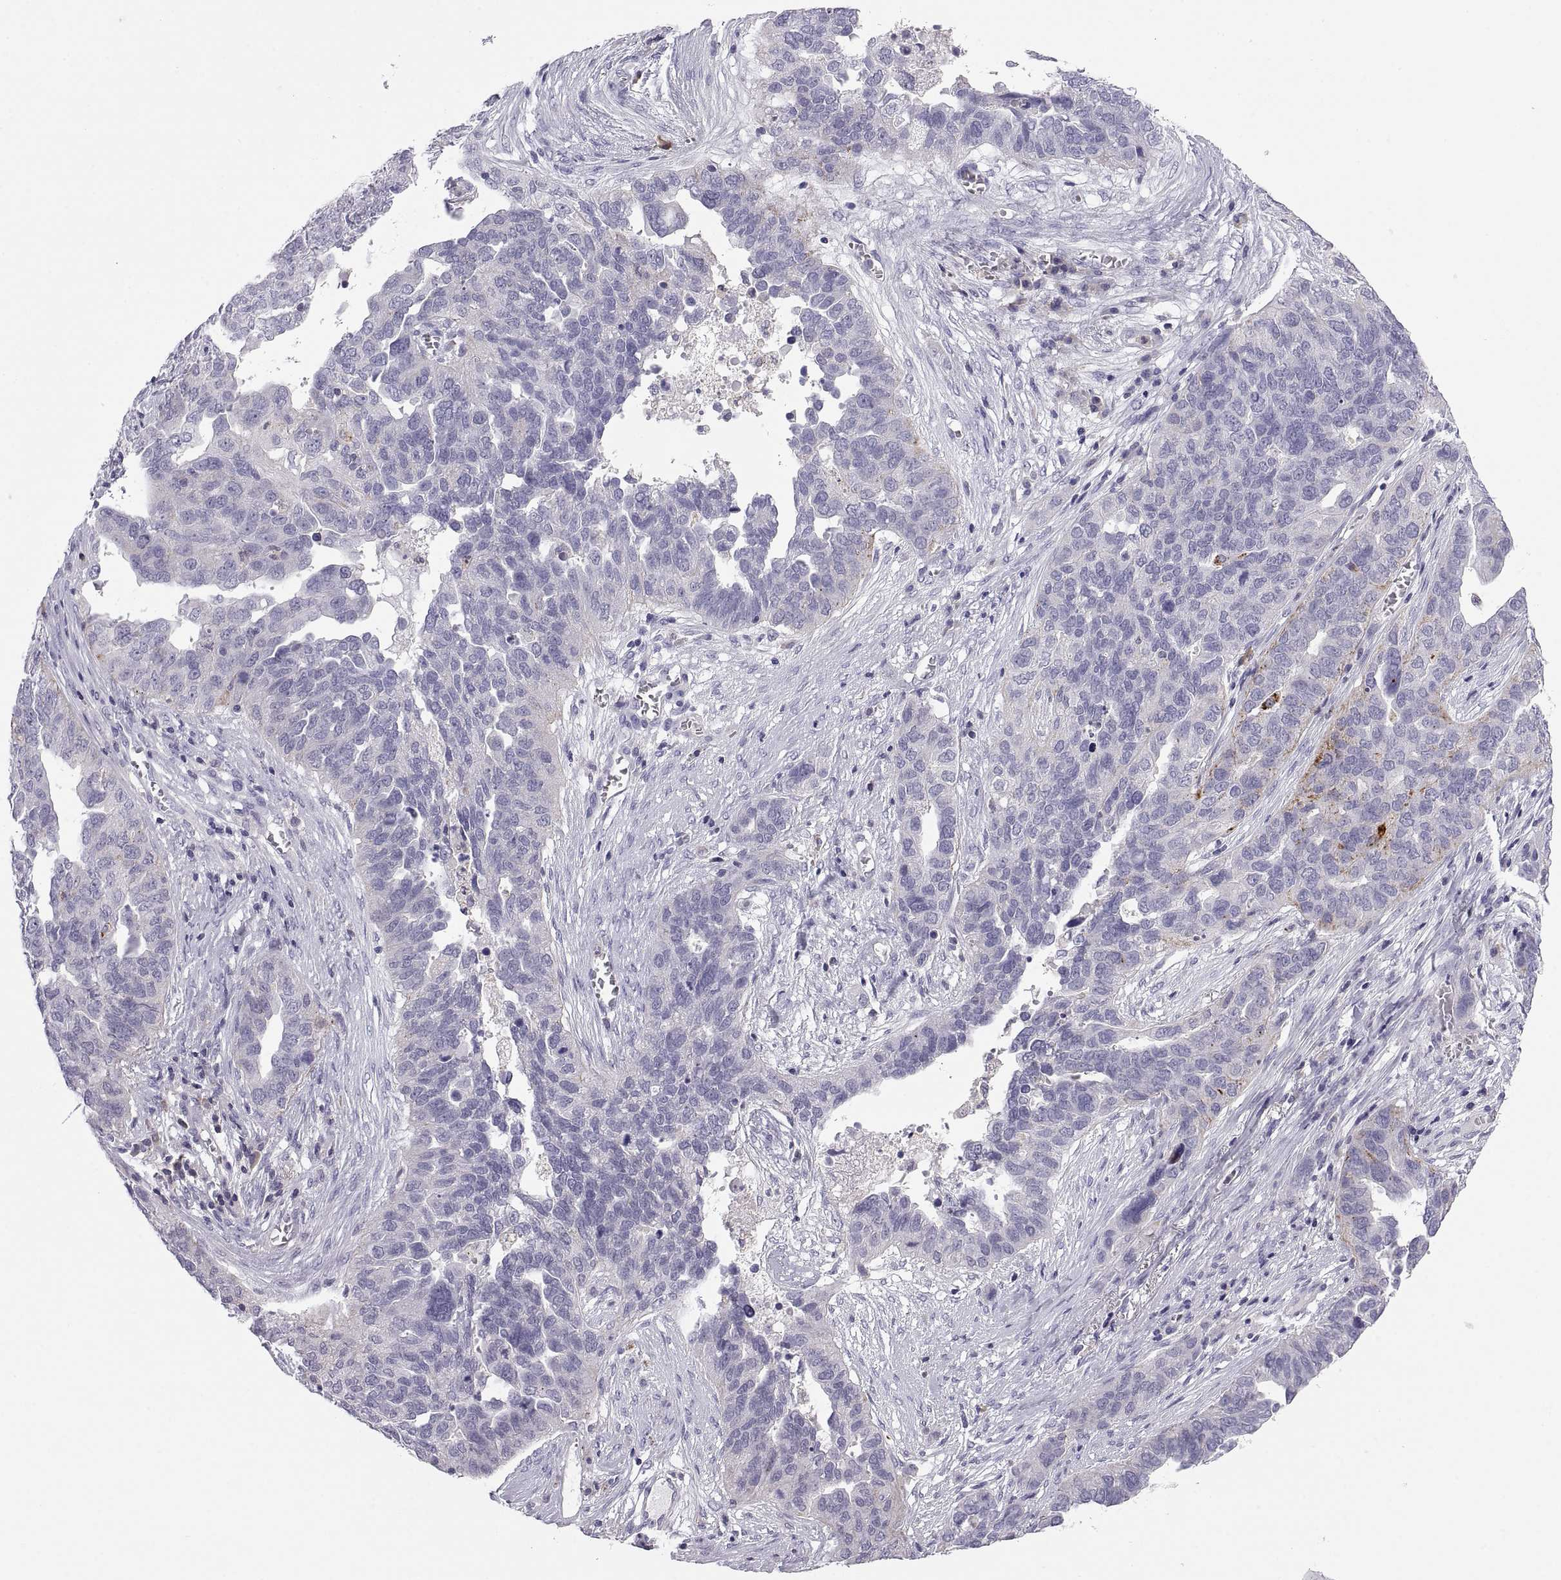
{"staining": {"intensity": "negative", "quantity": "none", "location": "none"}, "tissue": "ovarian cancer", "cell_type": "Tumor cells", "image_type": "cancer", "snomed": [{"axis": "morphology", "description": "Carcinoma, endometroid"}, {"axis": "topography", "description": "Soft tissue"}, {"axis": "topography", "description": "Ovary"}], "caption": "Immunohistochemical staining of human endometroid carcinoma (ovarian) shows no significant staining in tumor cells.", "gene": "RGS19", "patient": {"sex": "female", "age": 52}}